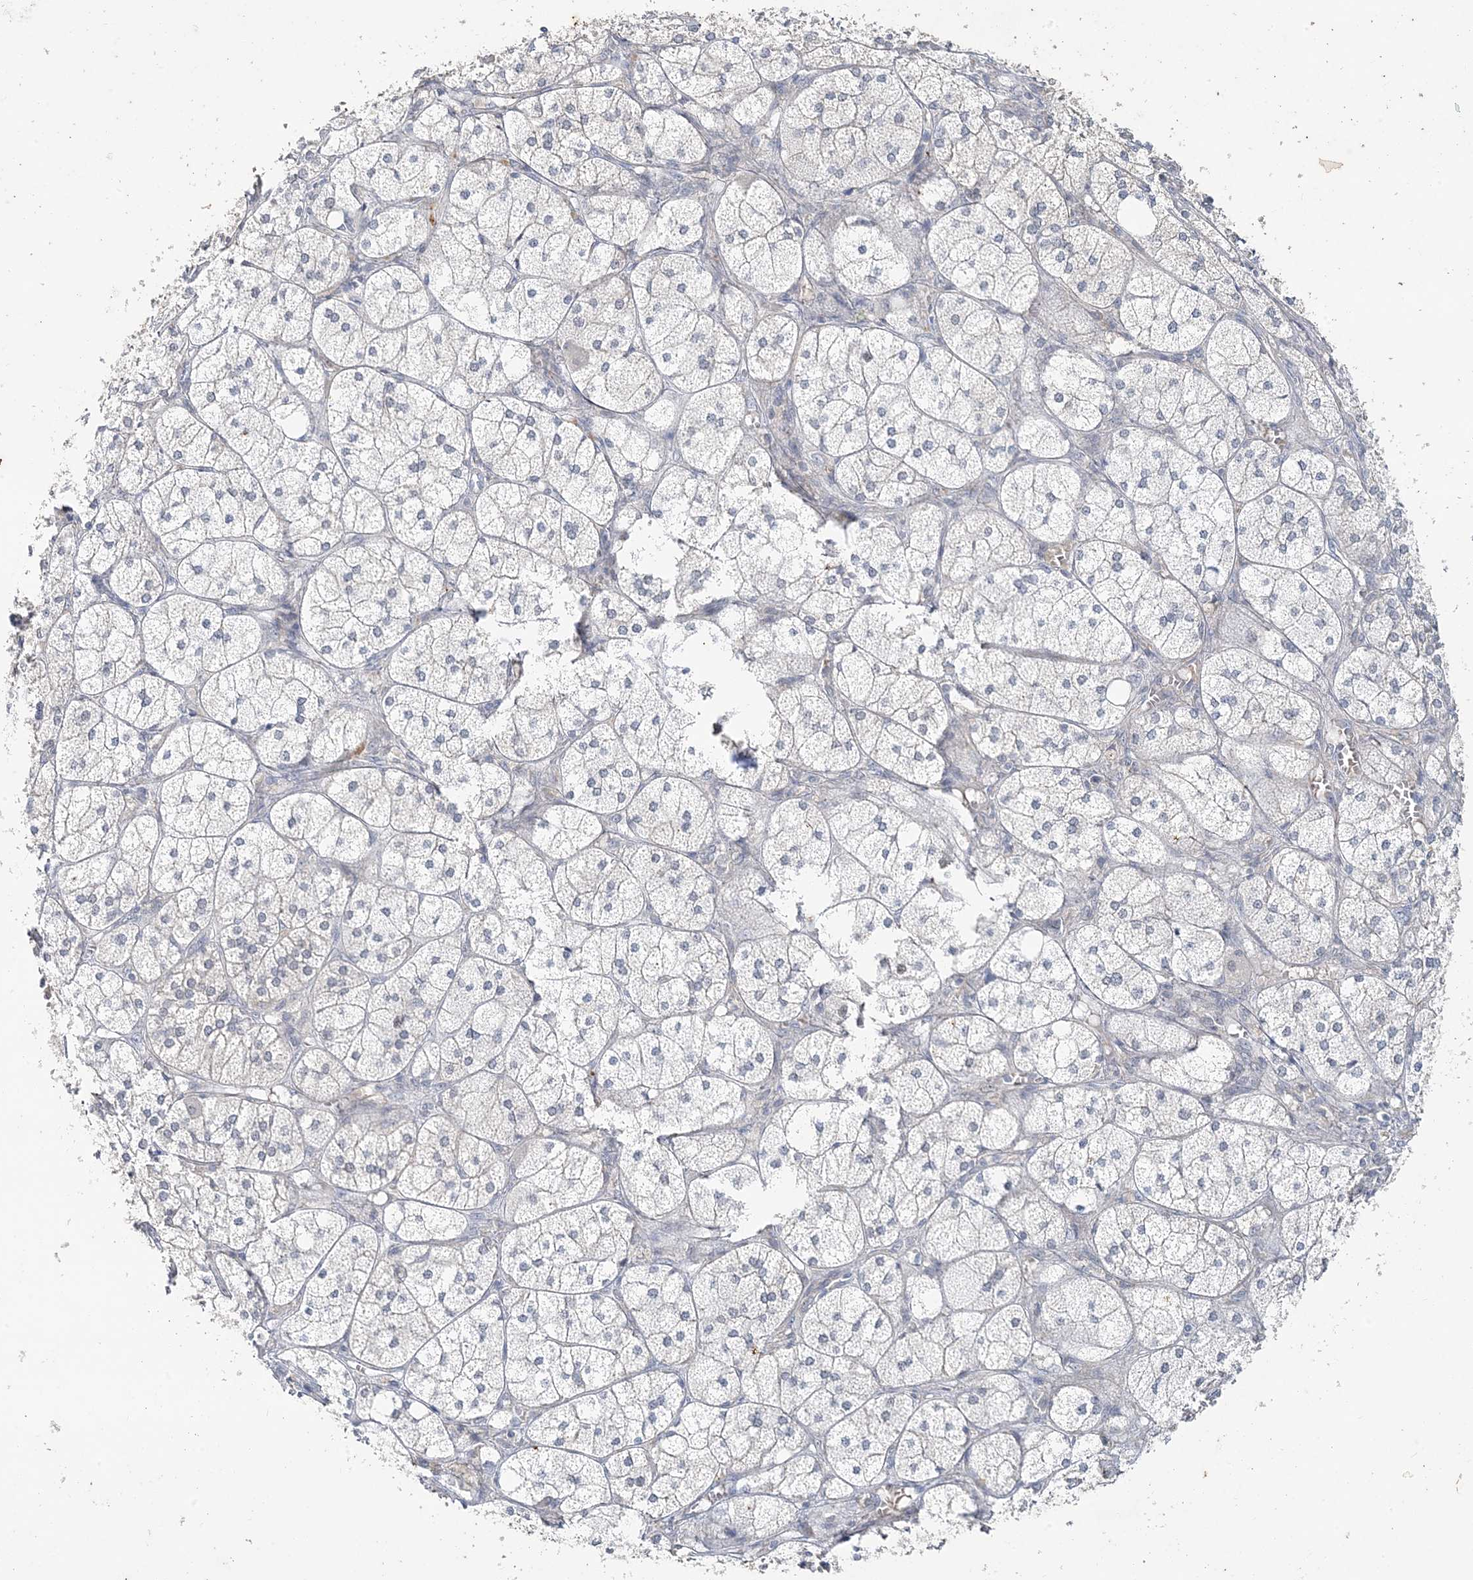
{"staining": {"intensity": "moderate", "quantity": "<25%", "location": "cytoplasmic/membranous,nuclear"}, "tissue": "adrenal gland", "cell_type": "Glandular cells", "image_type": "normal", "snomed": [{"axis": "morphology", "description": "Normal tissue, NOS"}, {"axis": "topography", "description": "Adrenal gland"}], "caption": "A histopathology image of adrenal gland stained for a protein shows moderate cytoplasmic/membranous,nuclear brown staining in glandular cells.", "gene": "LEXM", "patient": {"sex": "female", "age": 61}}